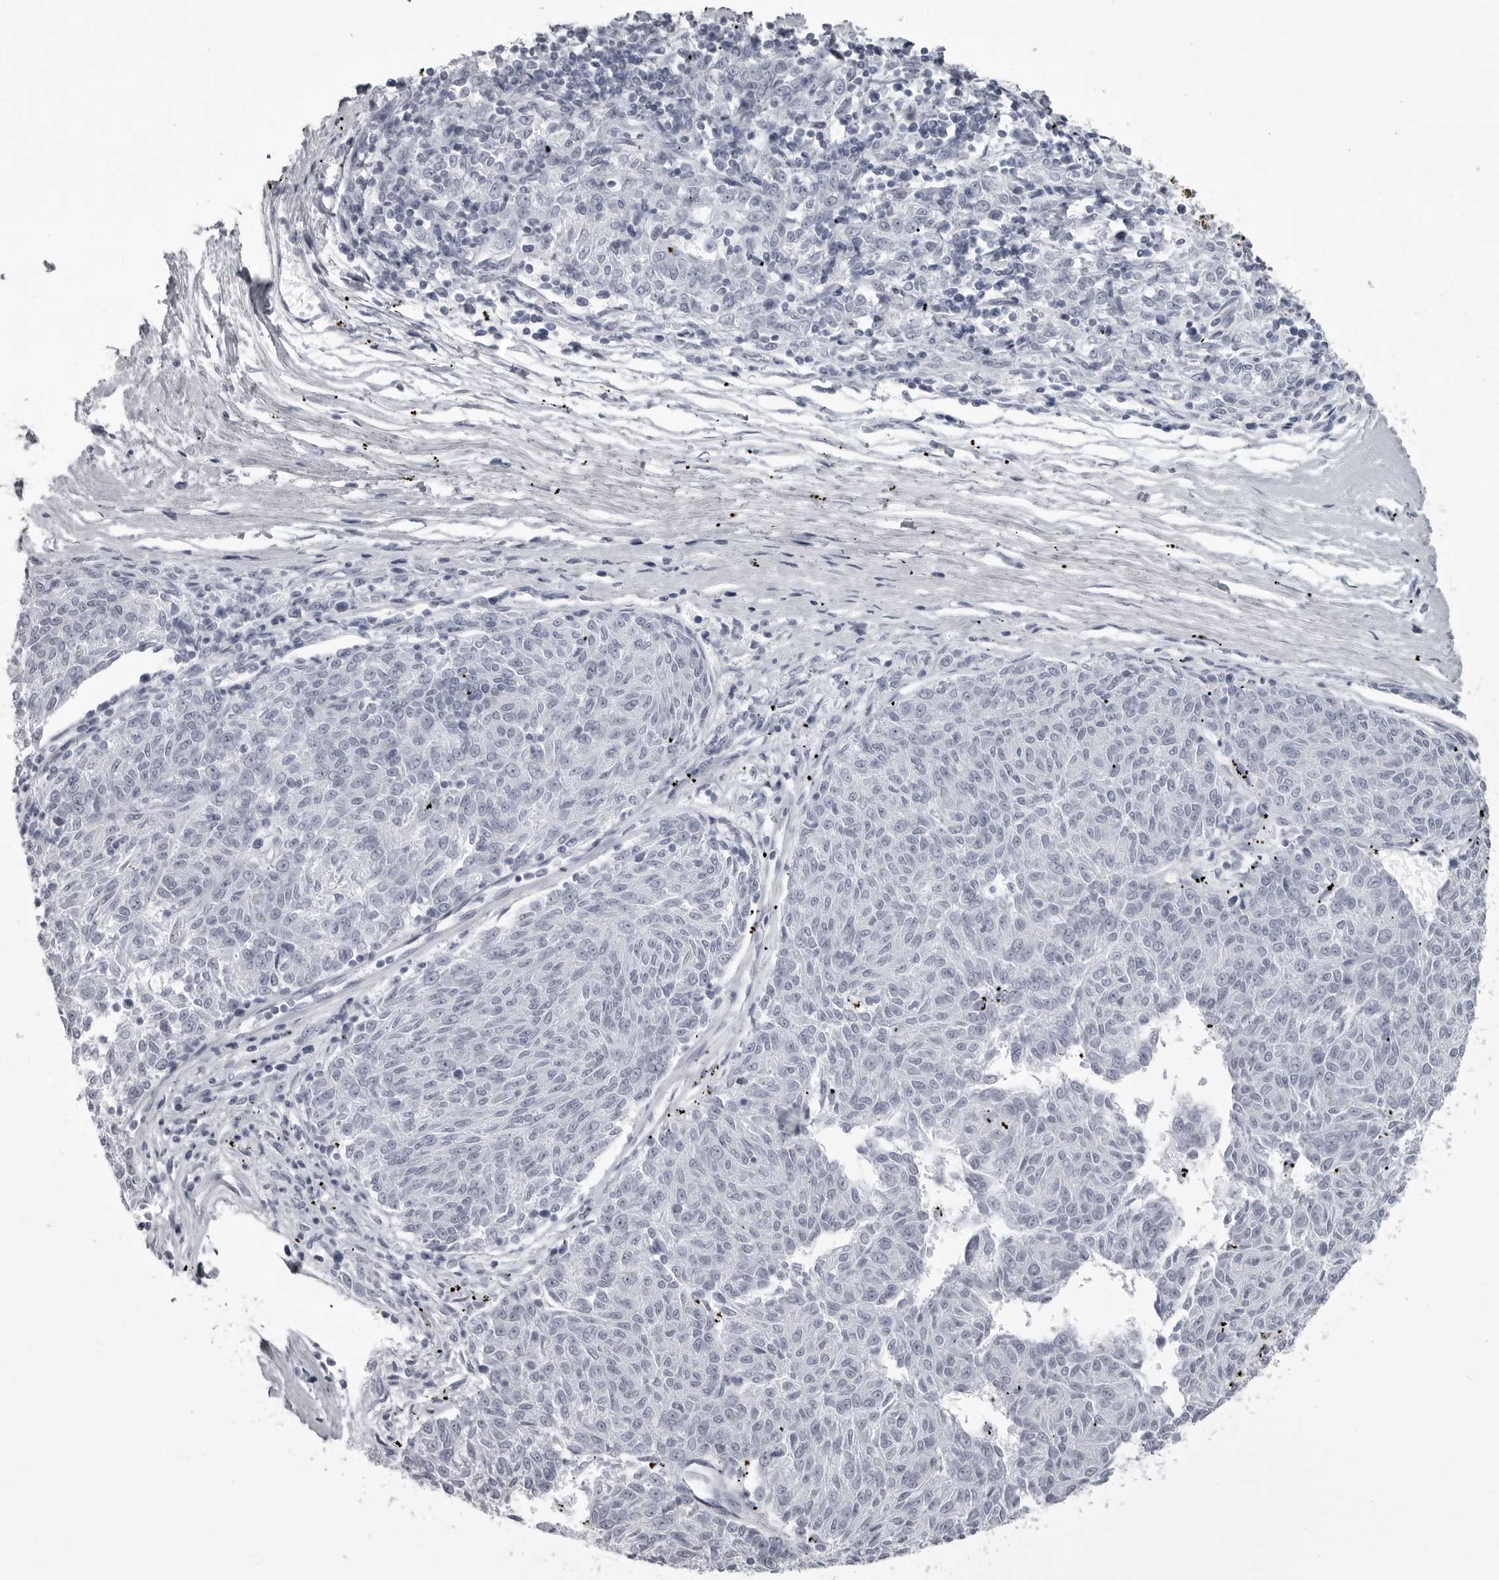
{"staining": {"intensity": "negative", "quantity": "none", "location": "none"}, "tissue": "melanoma", "cell_type": "Tumor cells", "image_type": "cancer", "snomed": [{"axis": "morphology", "description": "Malignant melanoma, NOS"}, {"axis": "topography", "description": "Skin"}], "caption": "High magnification brightfield microscopy of melanoma stained with DAB (3,3'-diaminobenzidine) (brown) and counterstained with hematoxylin (blue): tumor cells show no significant expression.", "gene": "UROD", "patient": {"sex": "female", "age": 72}}